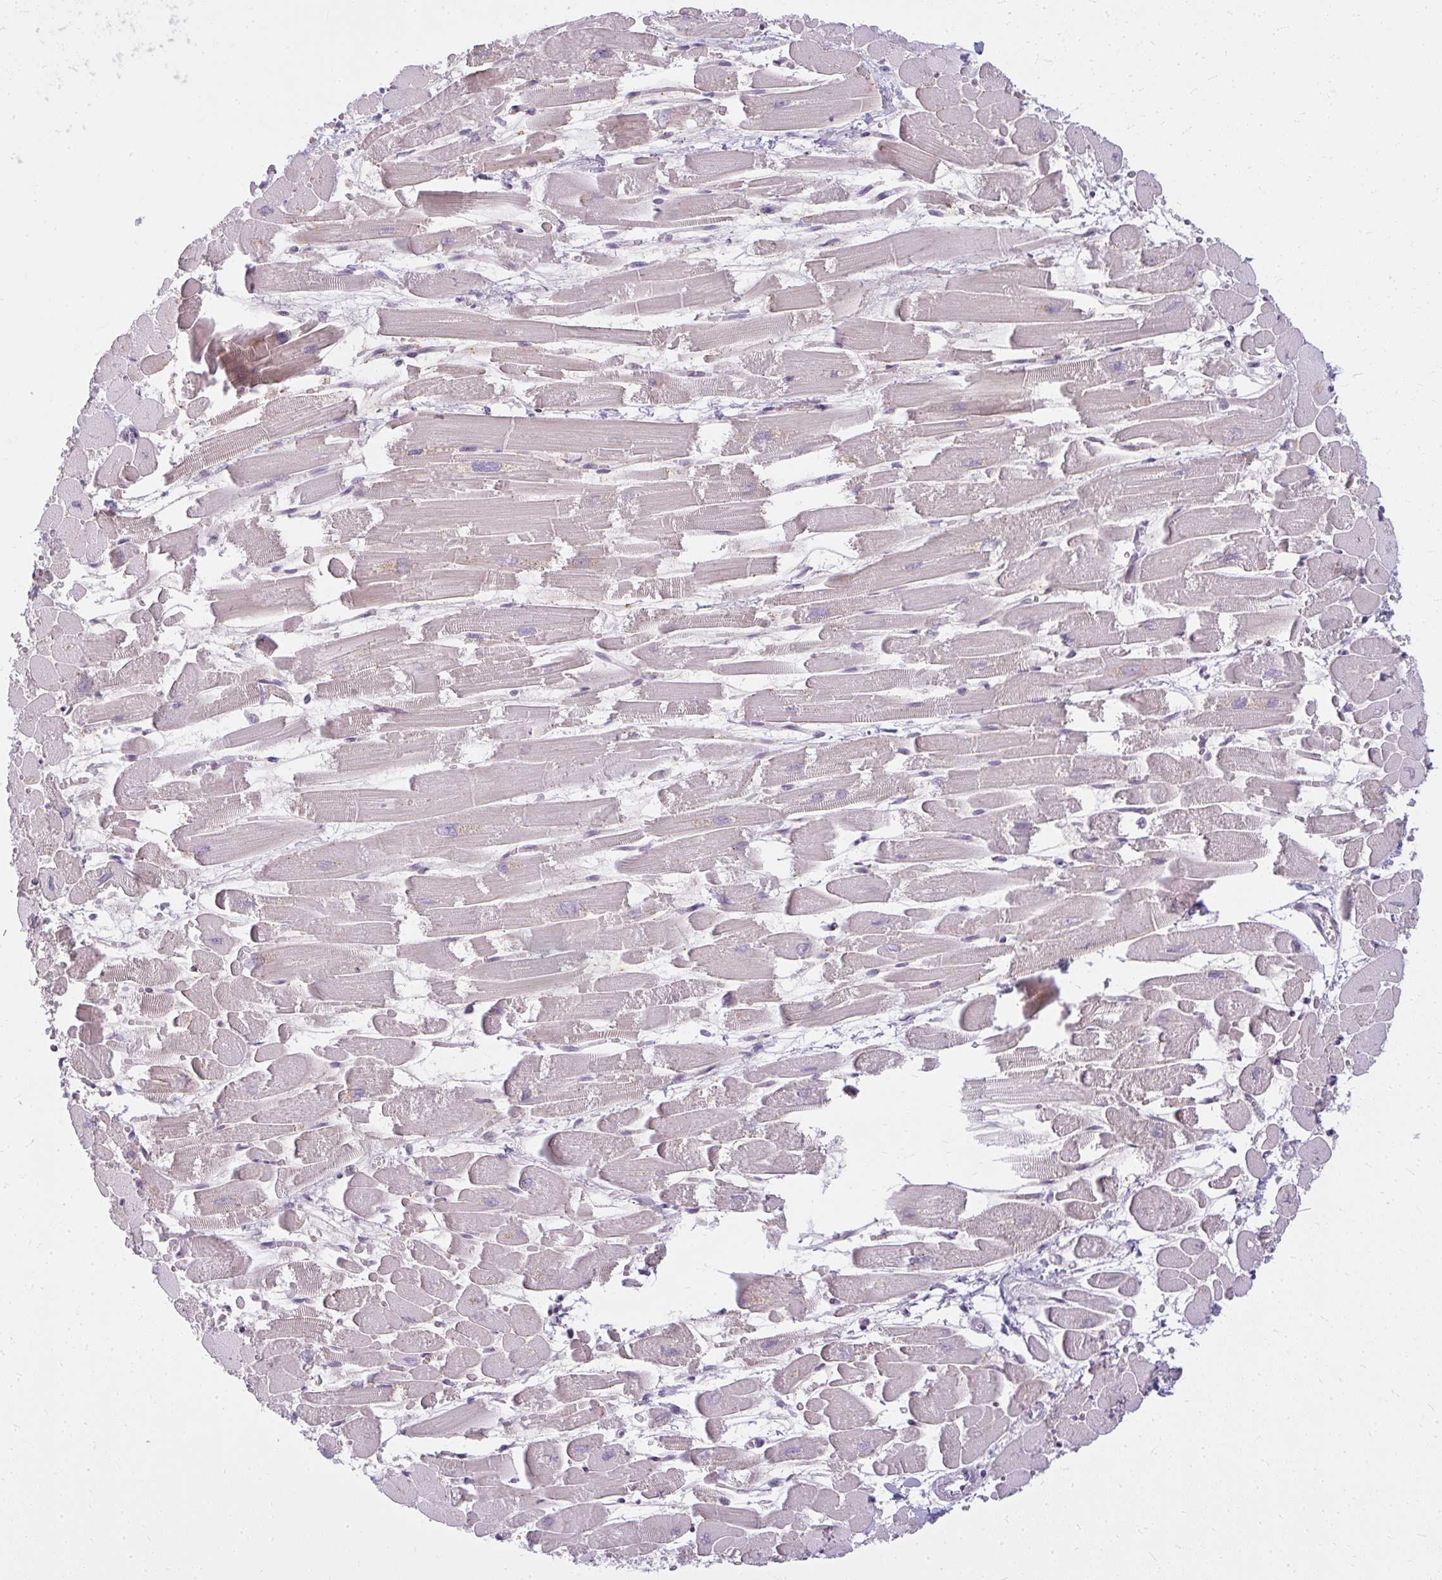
{"staining": {"intensity": "weak", "quantity": "<25%", "location": "cytoplasmic/membranous"}, "tissue": "heart muscle", "cell_type": "Cardiomyocytes", "image_type": "normal", "snomed": [{"axis": "morphology", "description": "Normal tissue, NOS"}, {"axis": "topography", "description": "Heart"}], "caption": "IHC of normal heart muscle demonstrates no staining in cardiomyocytes. (Brightfield microscopy of DAB (3,3'-diaminobenzidine) IHC at high magnification).", "gene": "ZFYVE26", "patient": {"sex": "female", "age": 52}}